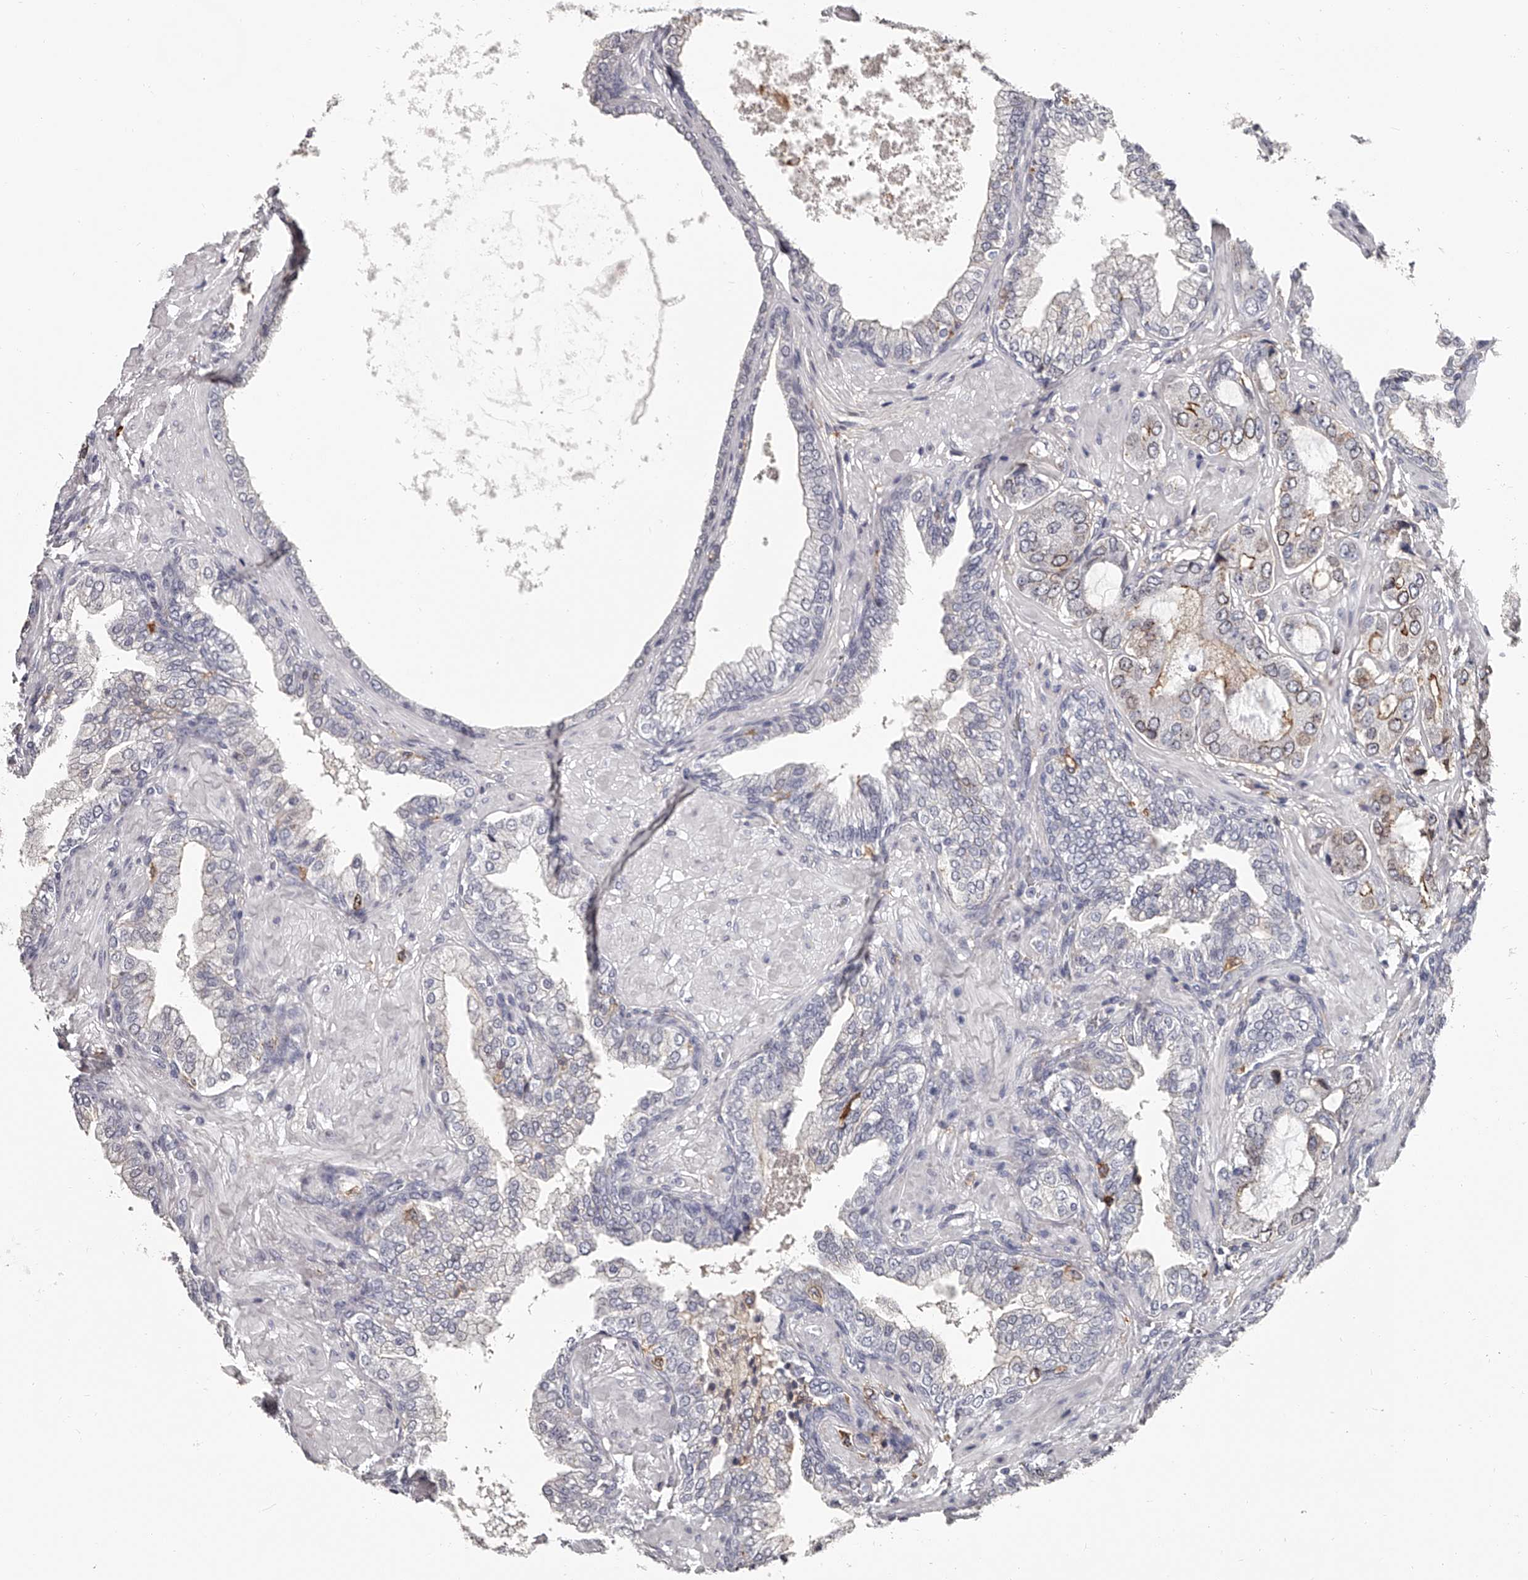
{"staining": {"intensity": "weak", "quantity": "<25%", "location": "cytoplasmic/membranous"}, "tissue": "prostate cancer", "cell_type": "Tumor cells", "image_type": "cancer", "snomed": [{"axis": "morphology", "description": "Adenocarcinoma, High grade"}, {"axis": "topography", "description": "Prostate"}], "caption": "Tumor cells show no significant expression in prostate cancer (adenocarcinoma (high-grade)).", "gene": "PACSIN1", "patient": {"sex": "male", "age": 59}}